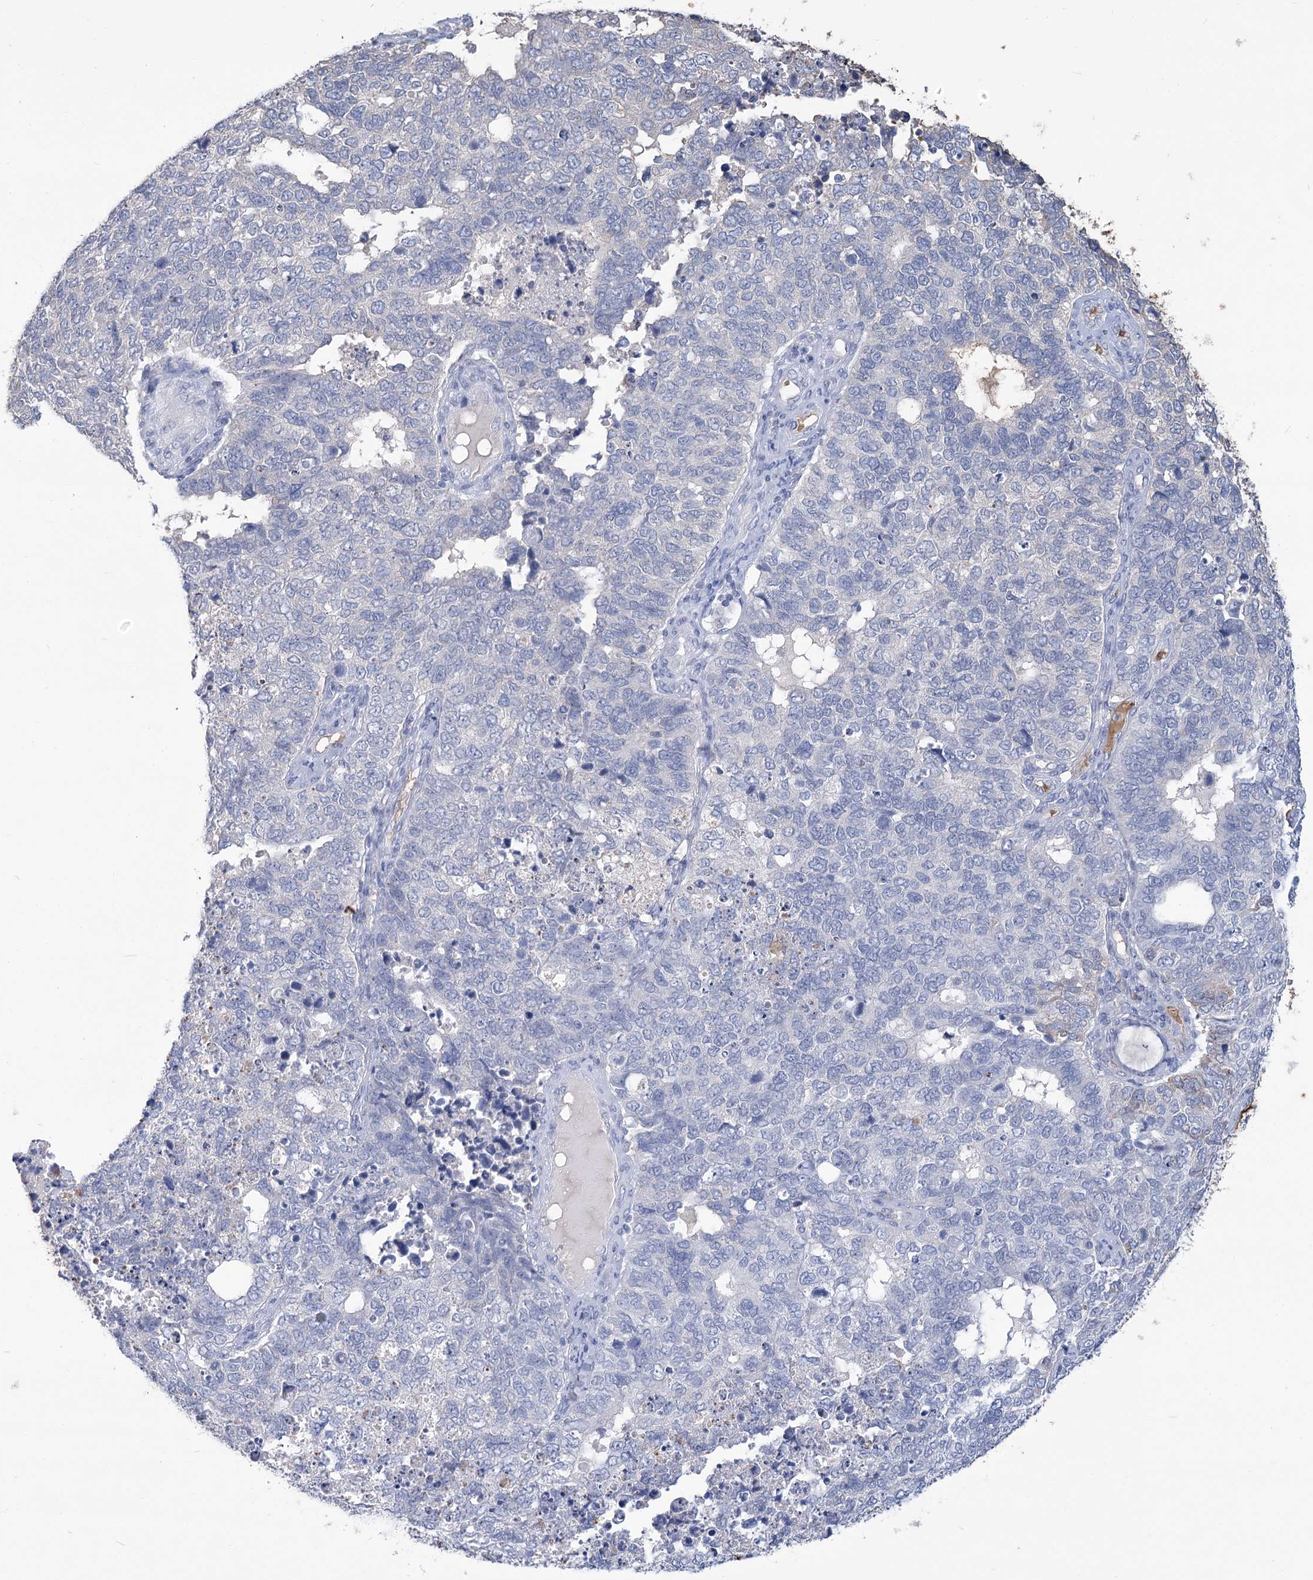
{"staining": {"intensity": "negative", "quantity": "none", "location": "none"}, "tissue": "cervical cancer", "cell_type": "Tumor cells", "image_type": "cancer", "snomed": [{"axis": "morphology", "description": "Squamous cell carcinoma, NOS"}, {"axis": "topography", "description": "Cervix"}], "caption": "IHC micrograph of human cervical squamous cell carcinoma stained for a protein (brown), which reveals no positivity in tumor cells. (DAB immunohistochemistry (IHC) visualized using brightfield microscopy, high magnification).", "gene": "HBA1", "patient": {"sex": "female", "age": 63}}